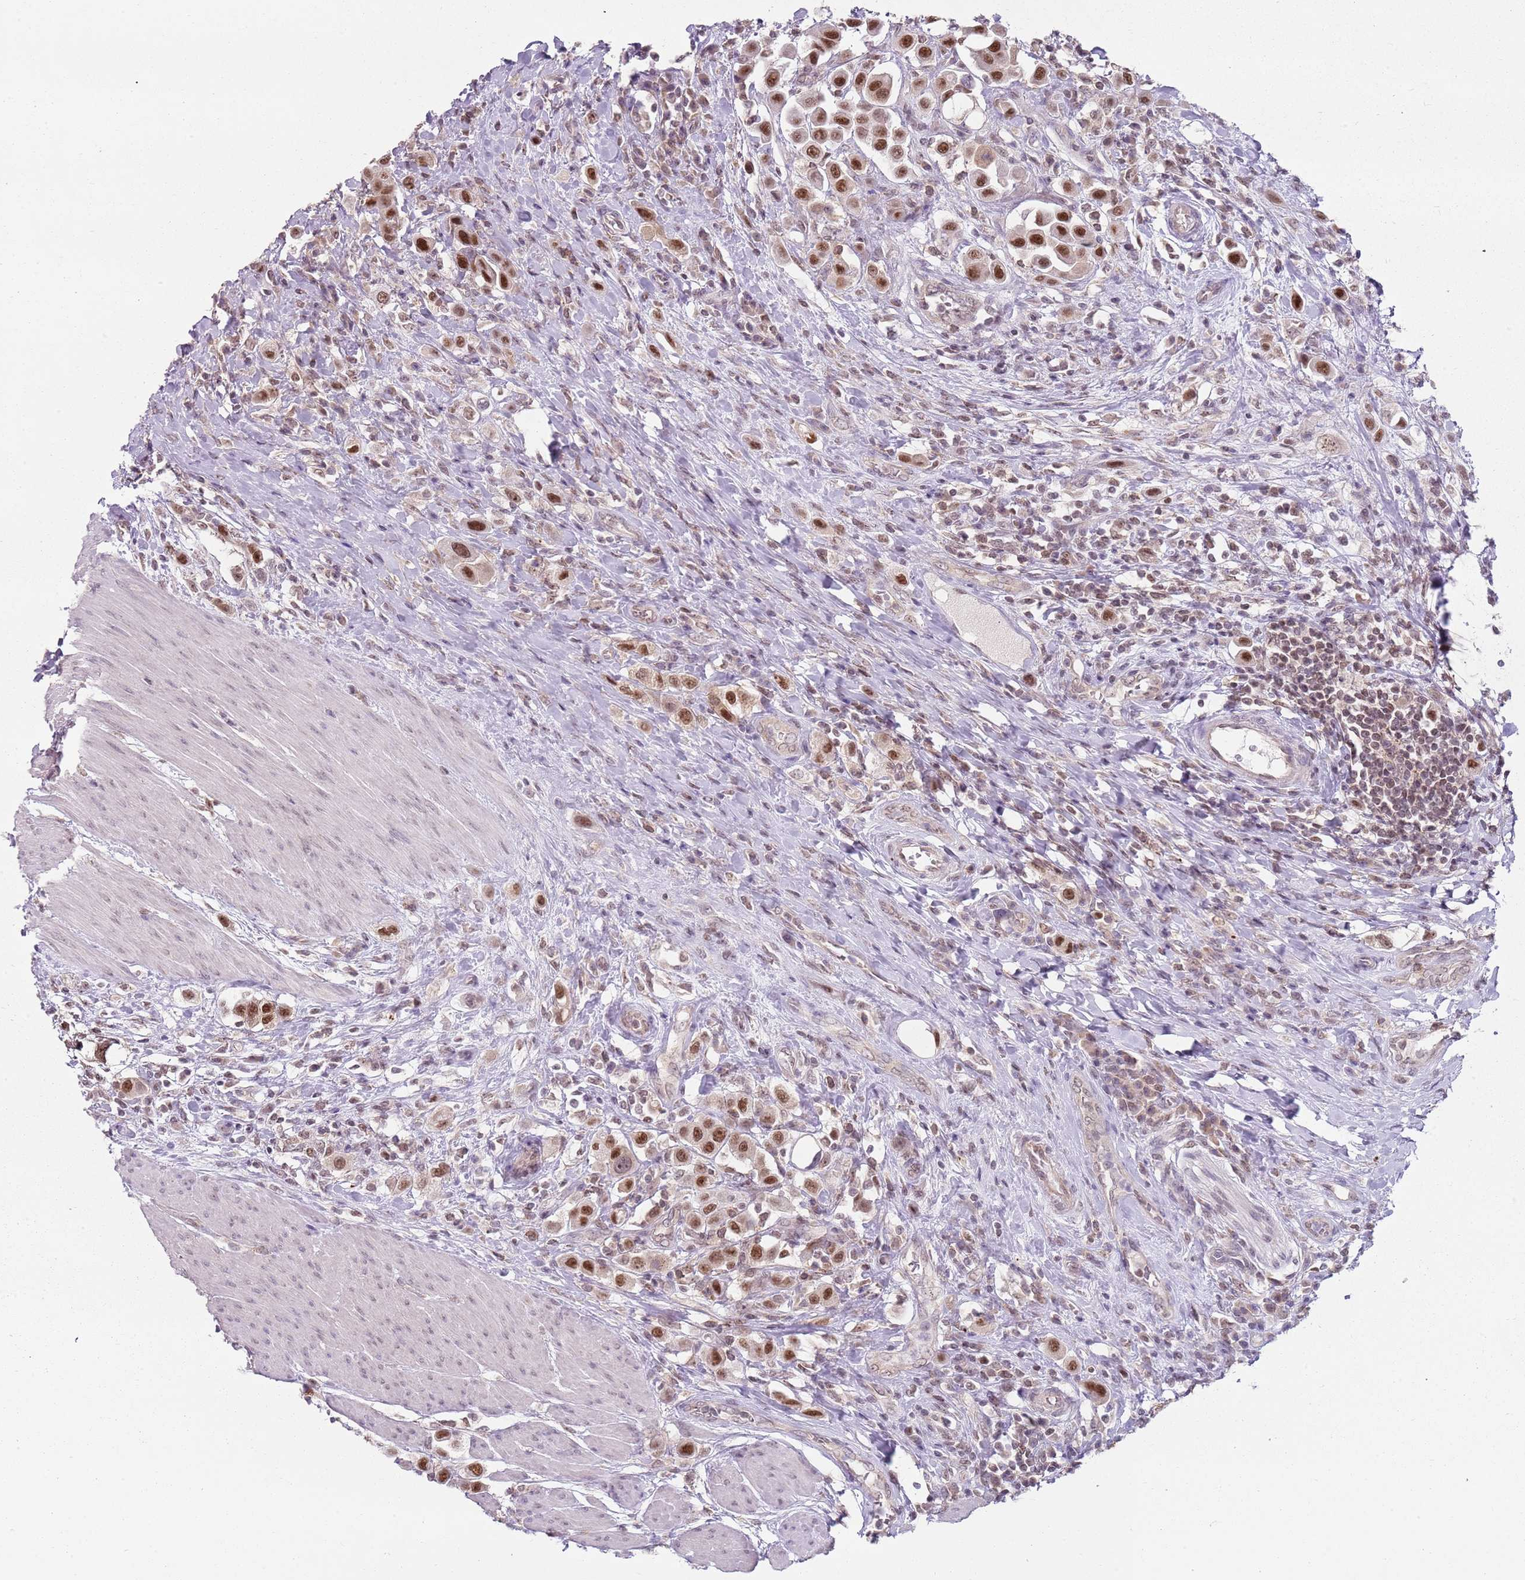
{"staining": {"intensity": "strong", "quantity": ">75%", "location": "nuclear"}, "tissue": "urothelial cancer", "cell_type": "Tumor cells", "image_type": "cancer", "snomed": [{"axis": "morphology", "description": "Urothelial carcinoma, High grade"}, {"axis": "topography", "description": "Urinary bladder"}], "caption": "Protein staining of urothelial cancer tissue demonstrates strong nuclear staining in about >75% of tumor cells.", "gene": "SMARCAL1", "patient": {"sex": "male", "age": 50}}